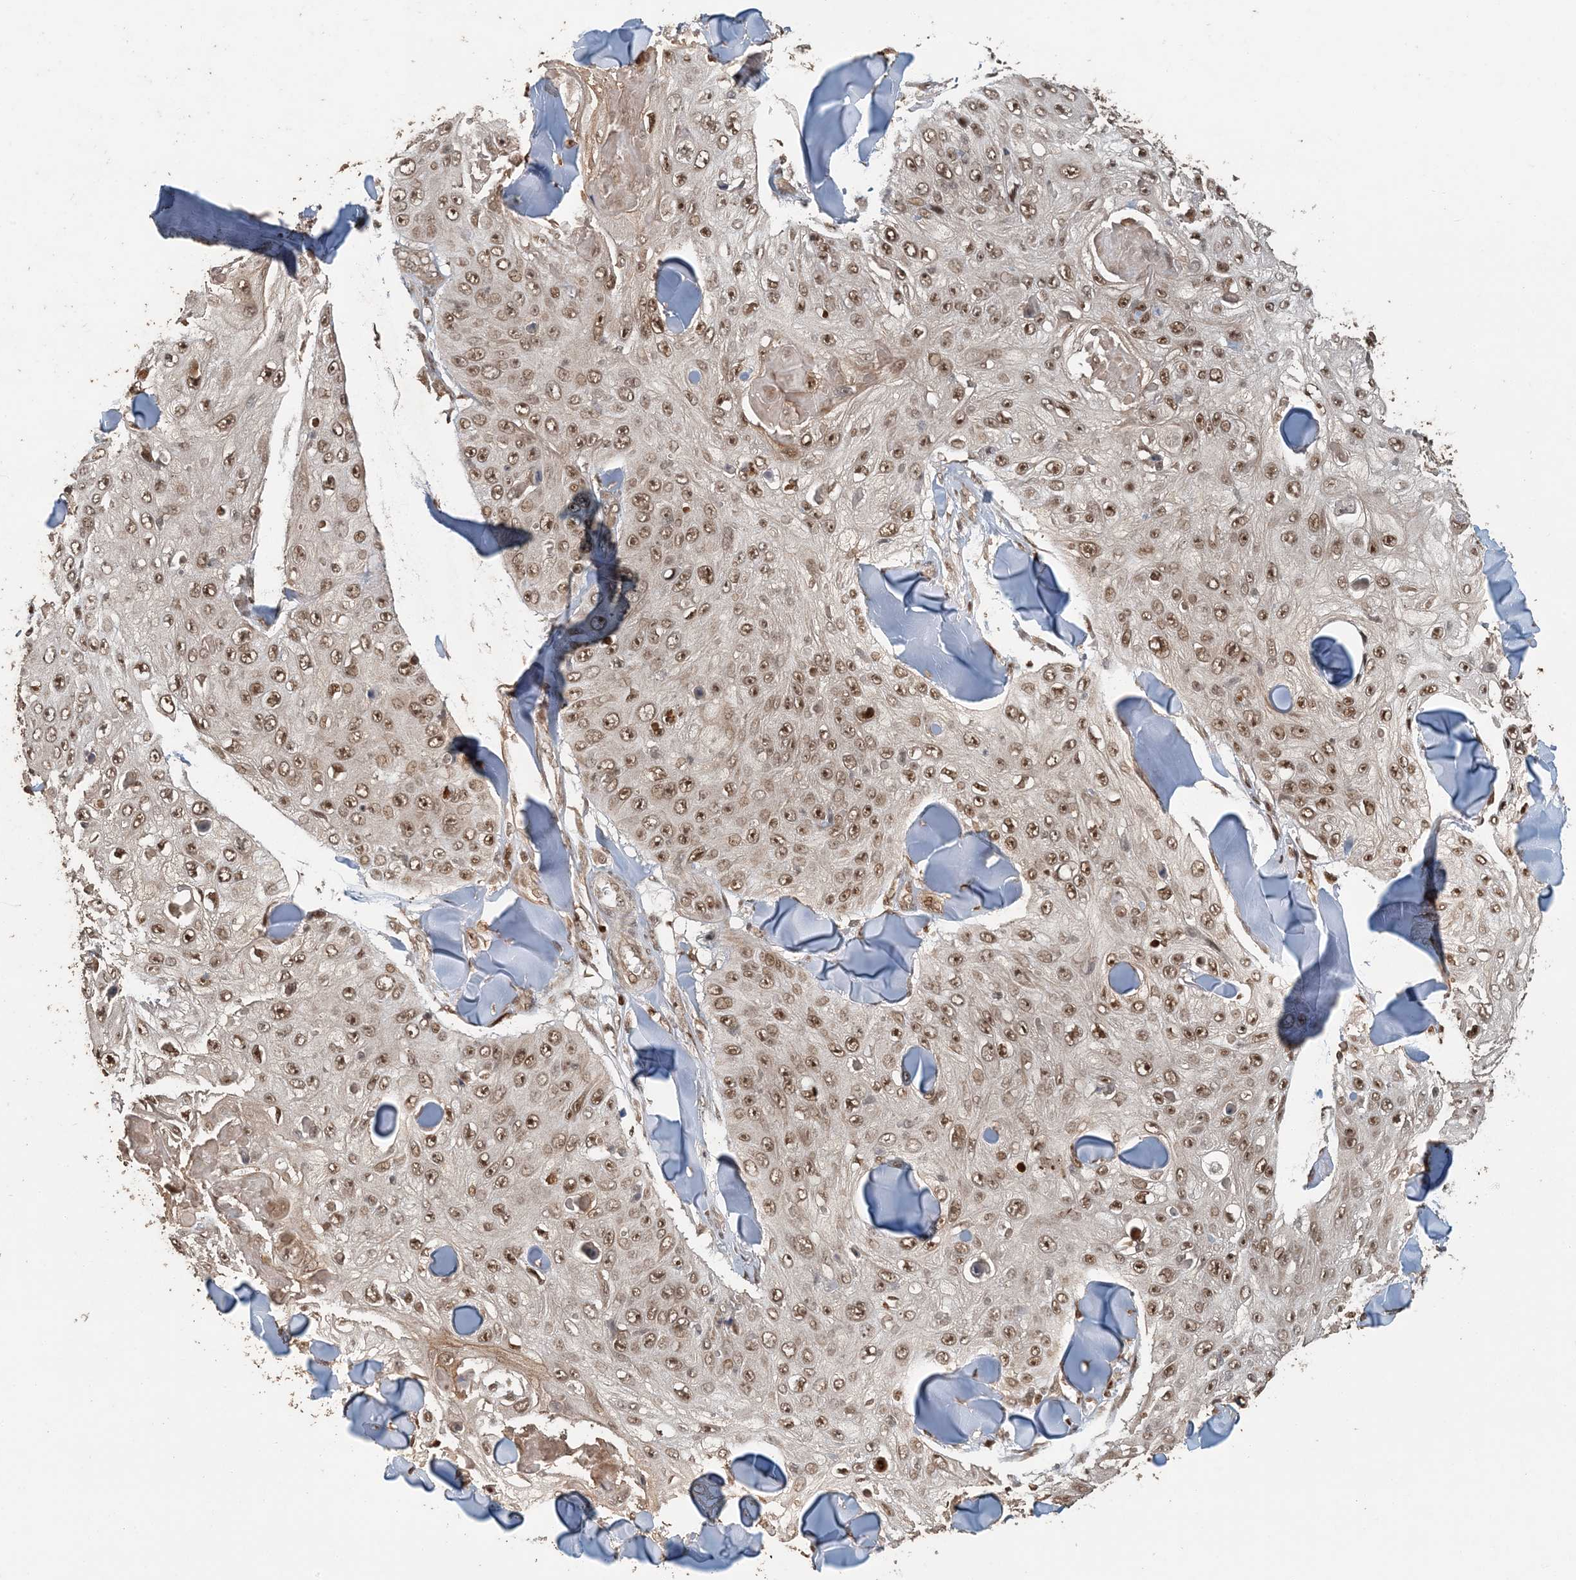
{"staining": {"intensity": "moderate", "quantity": ">75%", "location": "nuclear"}, "tissue": "skin cancer", "cell_type": "Tumor cells", "image_type": "cancer", "snomed": [{"axis": "morphology", "description": "Squamous cell carcinoma, NOS"}, {"axis": "topography", "description": "Skin"}], "caption": "The micrograph exhibits immunohistochemical staining of skin cancer (squamous cell carcinoma). There is moderate nuclear positivity is present in about >75% of tumor cells. (brown staining indicates protein expression, while blue staining denotes nuclei).", "gene": "ATP13A2", "patient": {"sex": "male", "age": 86}}